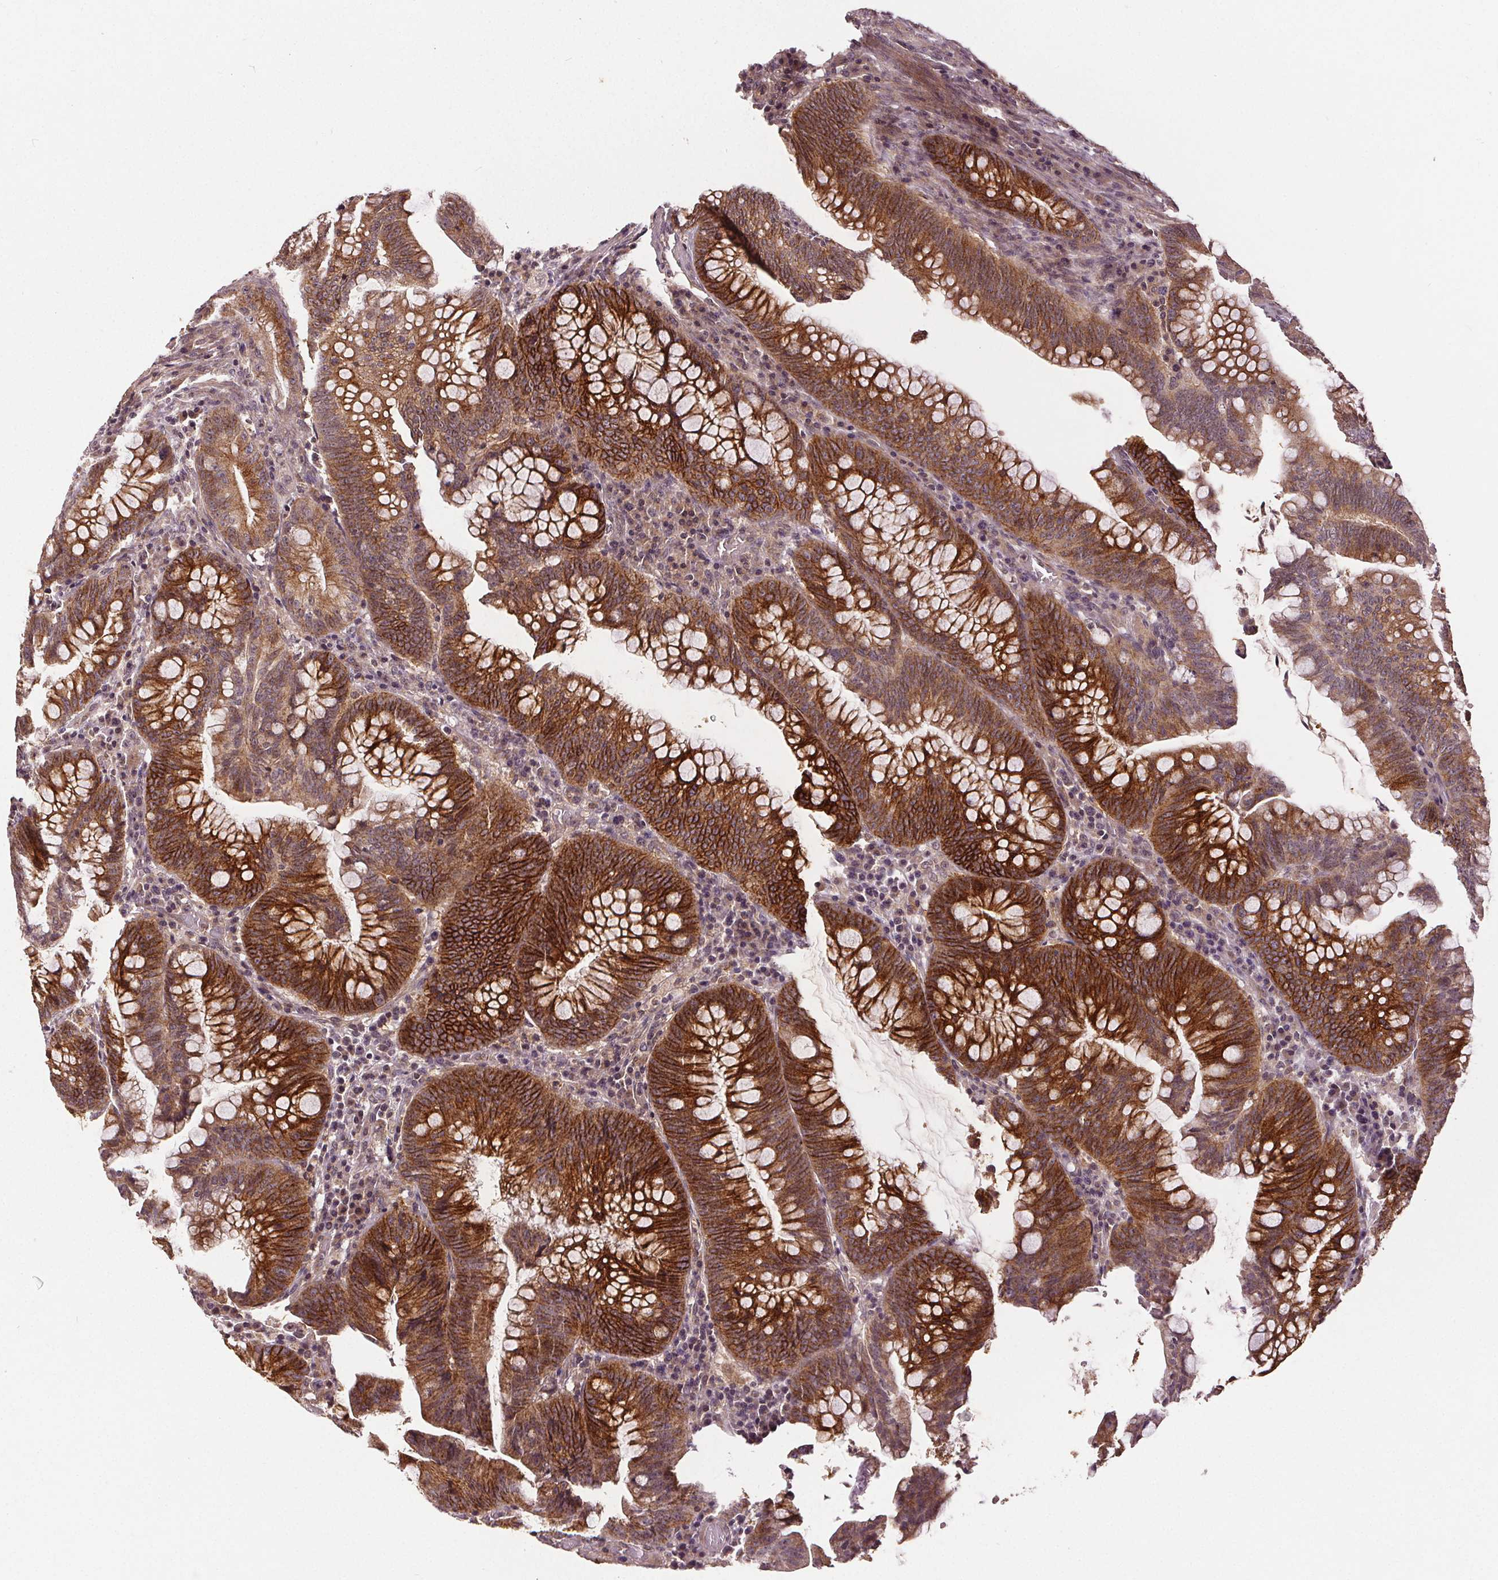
{"staining": {"intensity": "strong", "quantity": ">75%", "location": "cytoplasmic/membranous"}, "tissue": "colorectal cancer", "cell_type": "Tumor cells", "image_type": "cancer", "snomed": [{"axis": "morphology", "description": "Adenocarcinoma, NOS"}, {"axis": "topography", "description": "Colon"}], "caption": "Immunohistochemical staining of colorectal adenocarcinoma exhibits strong cytoplasmic/membranous protein staining in about >75% of tumor cells.", "gene": "EPHB3", "patient": {"sex": "male", "age": 62}}